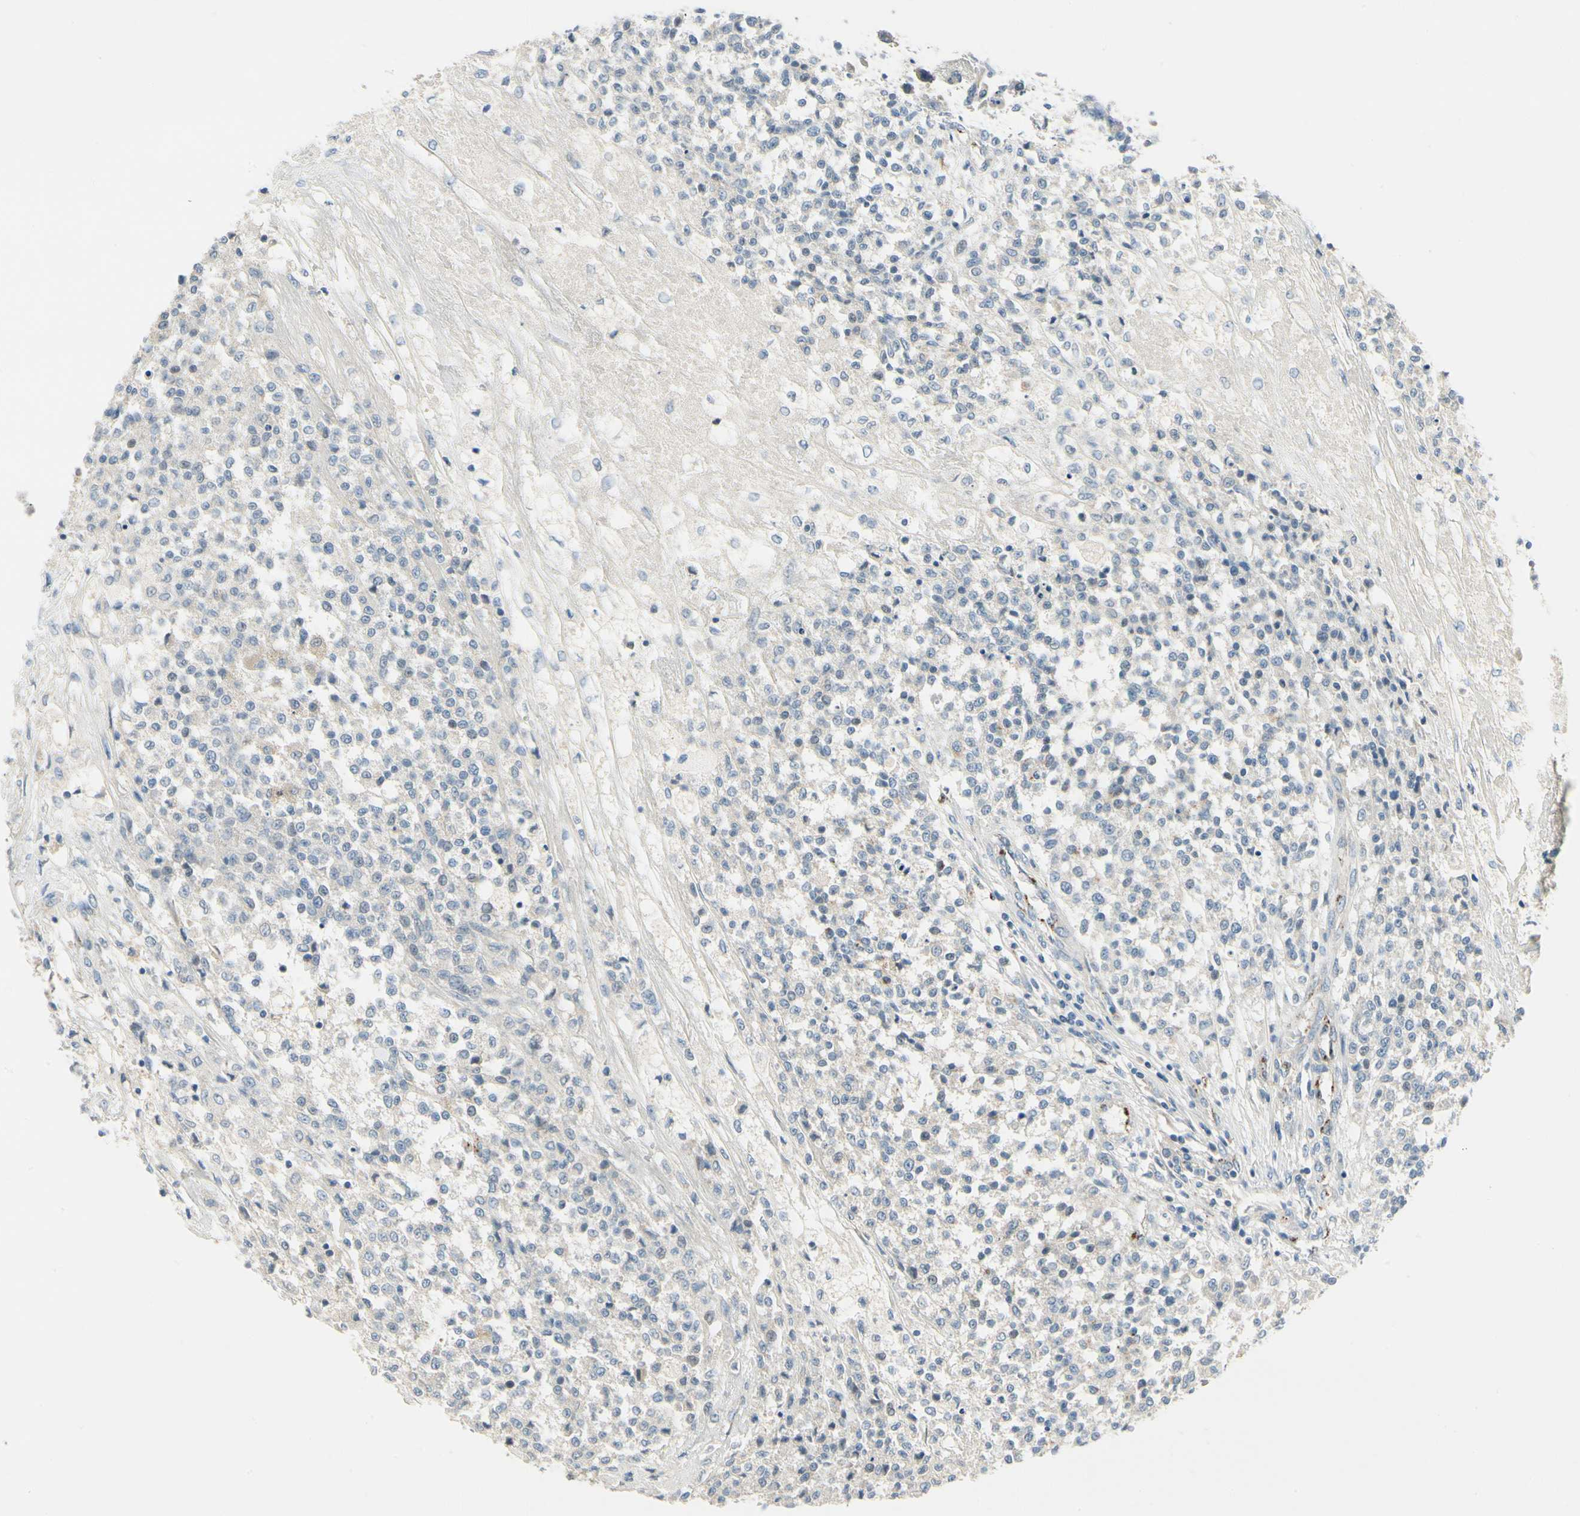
{"staining": {"intensity": "weak", "quantity": "25%-75%", "location": "cytoplasmic/membranous"}, "tissue": "testis cancer", "cell_type": "Tumor cells", "image_type": "cancer", "snomed": [{"axis": "morphology", "description": "Seminoma, NOS"}, {"axis": "topography", "description": "Testis"}], "caption": "Tumor cells display low levels of weak cytoplasmic/membranous staining in approximately 25%-75% of cells in testis seminoma.", "gene": "MANSC1", "patient": {"sex": "male", "age": 59}}